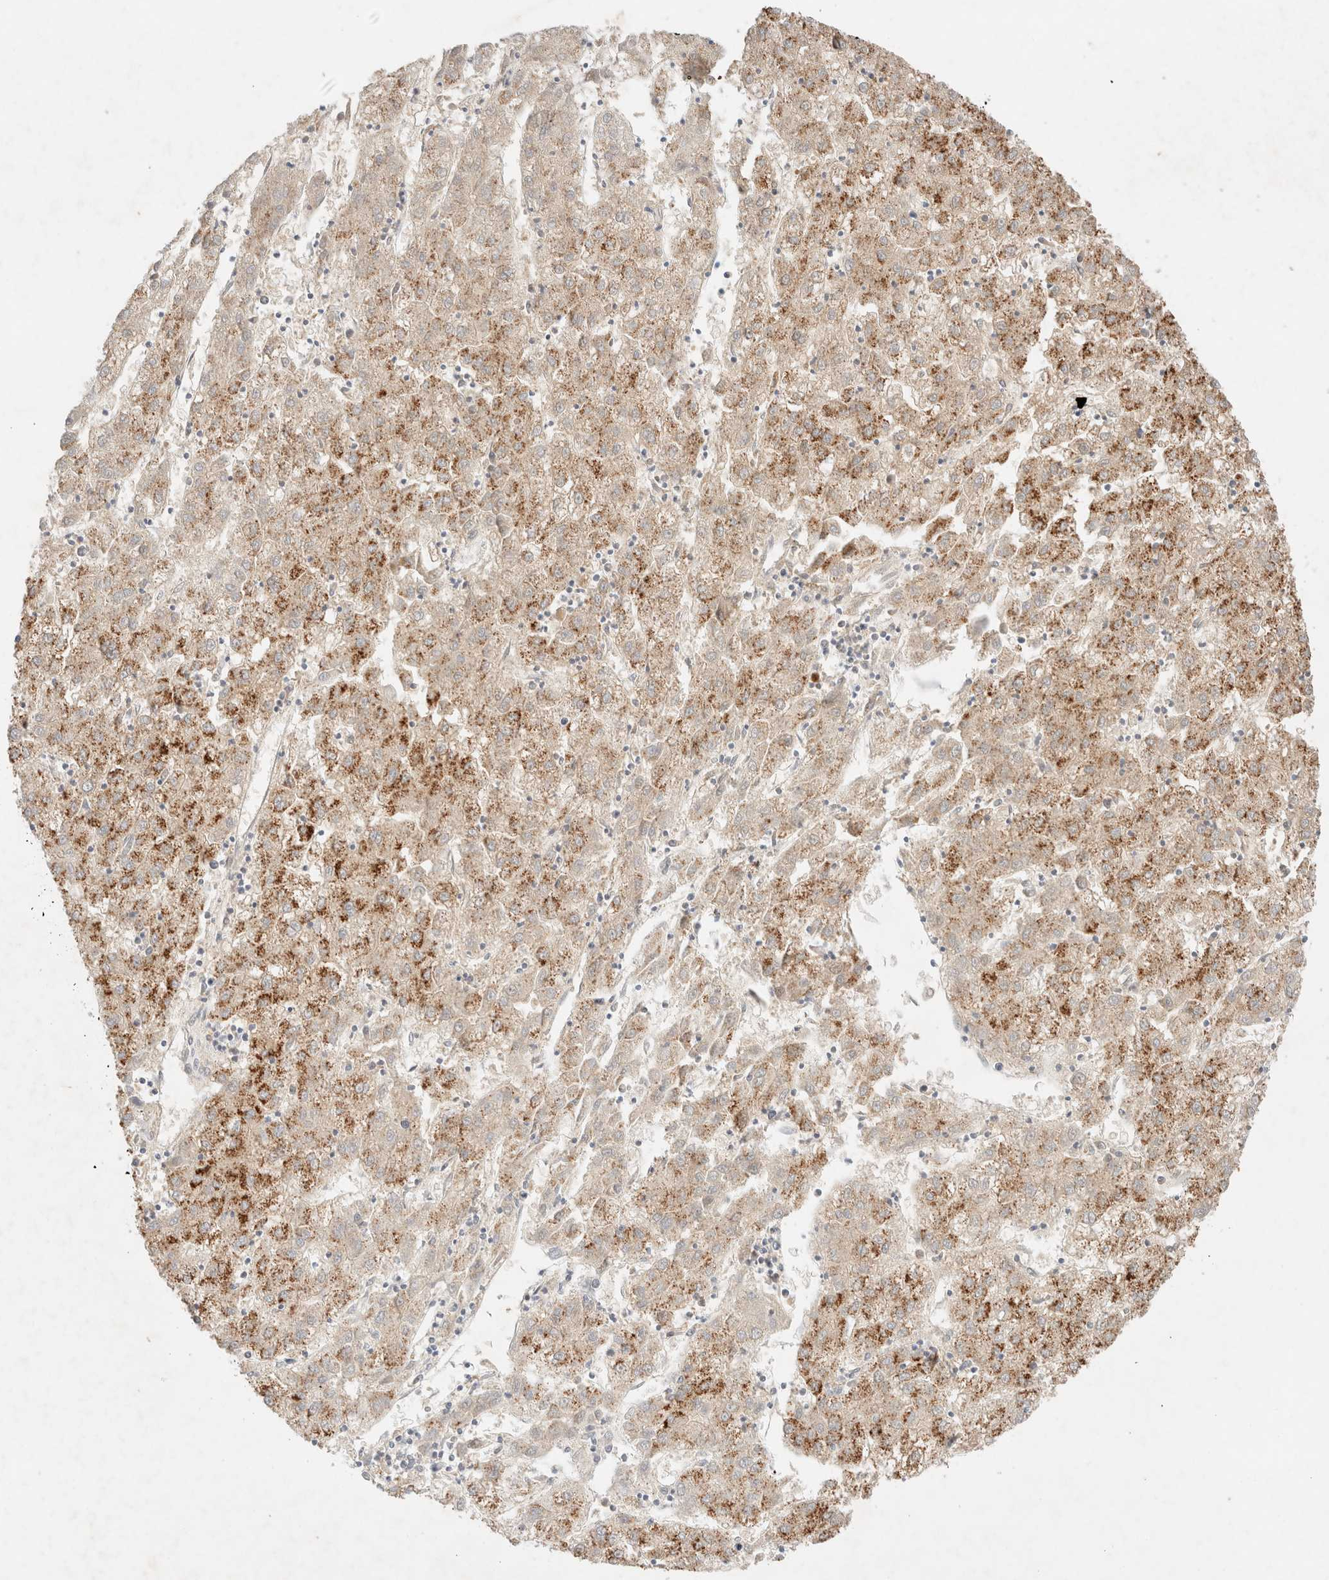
{"staining": {"intensity": "strong", "quantity": ">75%", "location": "cytoplasmic/membranous"}, "tissue": "liver cancer", "cell_type": "Tumor cells", "image_type": "cancer", "snomed": [{"axis": "morphology", "description": "Carcinoma, Hepatocellular, NOS"}, {"axis": "topography", "description": "Liver"}], "caption": "Liver hepatocellular carcinoma stained for a protein (brown) demonstrates strong cytoplasmic/membranous positive staining in approximately >75% of tumor cells.", "gene": "SGSM2", "patient": {"sex": "male", "age": 72}}